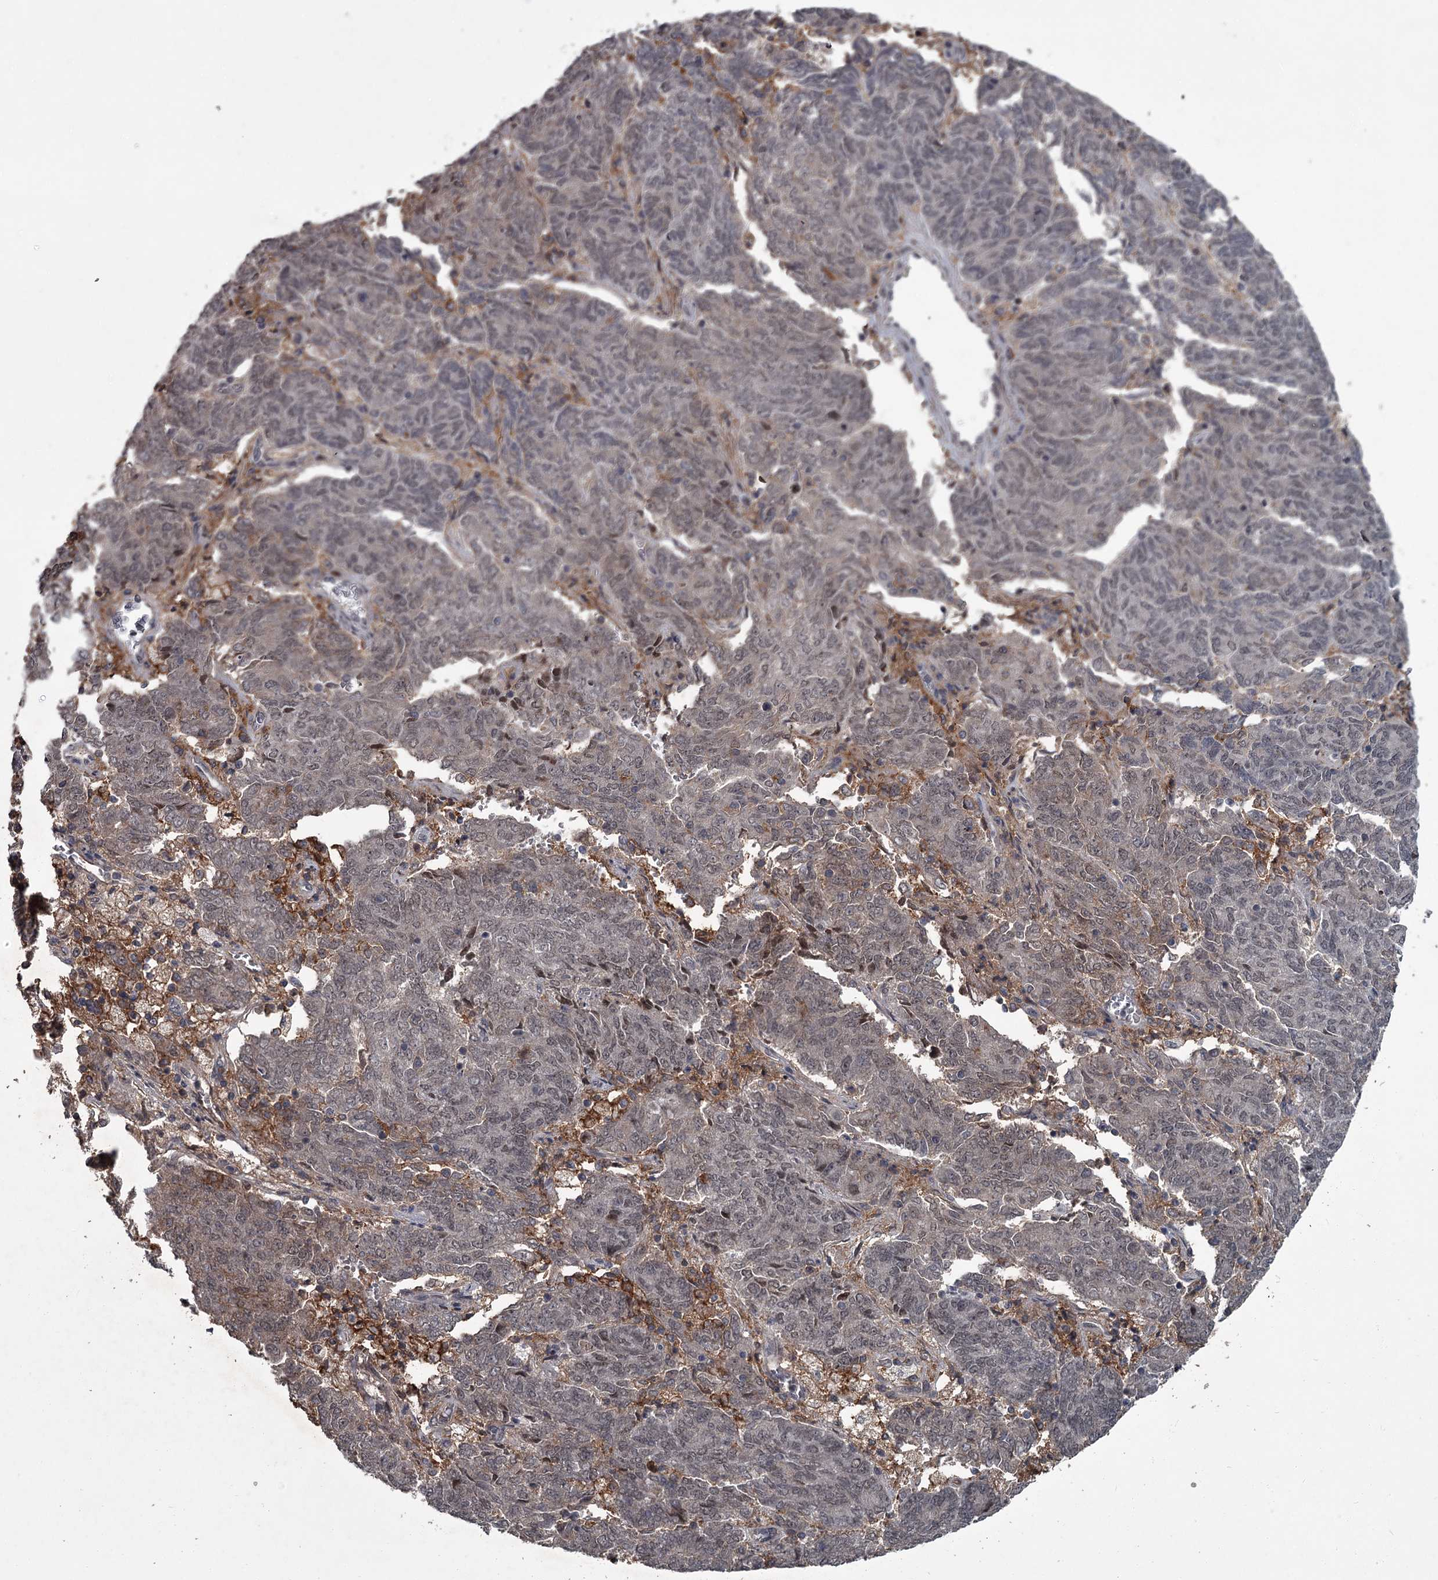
{"staining": {"intensity": "weak", "quantity": "<25%", "location": "nuclear"}, "tissue": "endometrial cancer", "cell_type": "Tumor cells", "image_type": "cancer", "snomed": [{"axis": "morphology", "description": "Adenocarcinoma, NOS"}, {"axis": "topography", "description": "Endometrium"}], "caption": "Human endometrial cancer stained for a protein using IHC displays no expression in tumor cells.", "gene": "FLVCR2", "patient": {"sex": "female", "age": 80}}